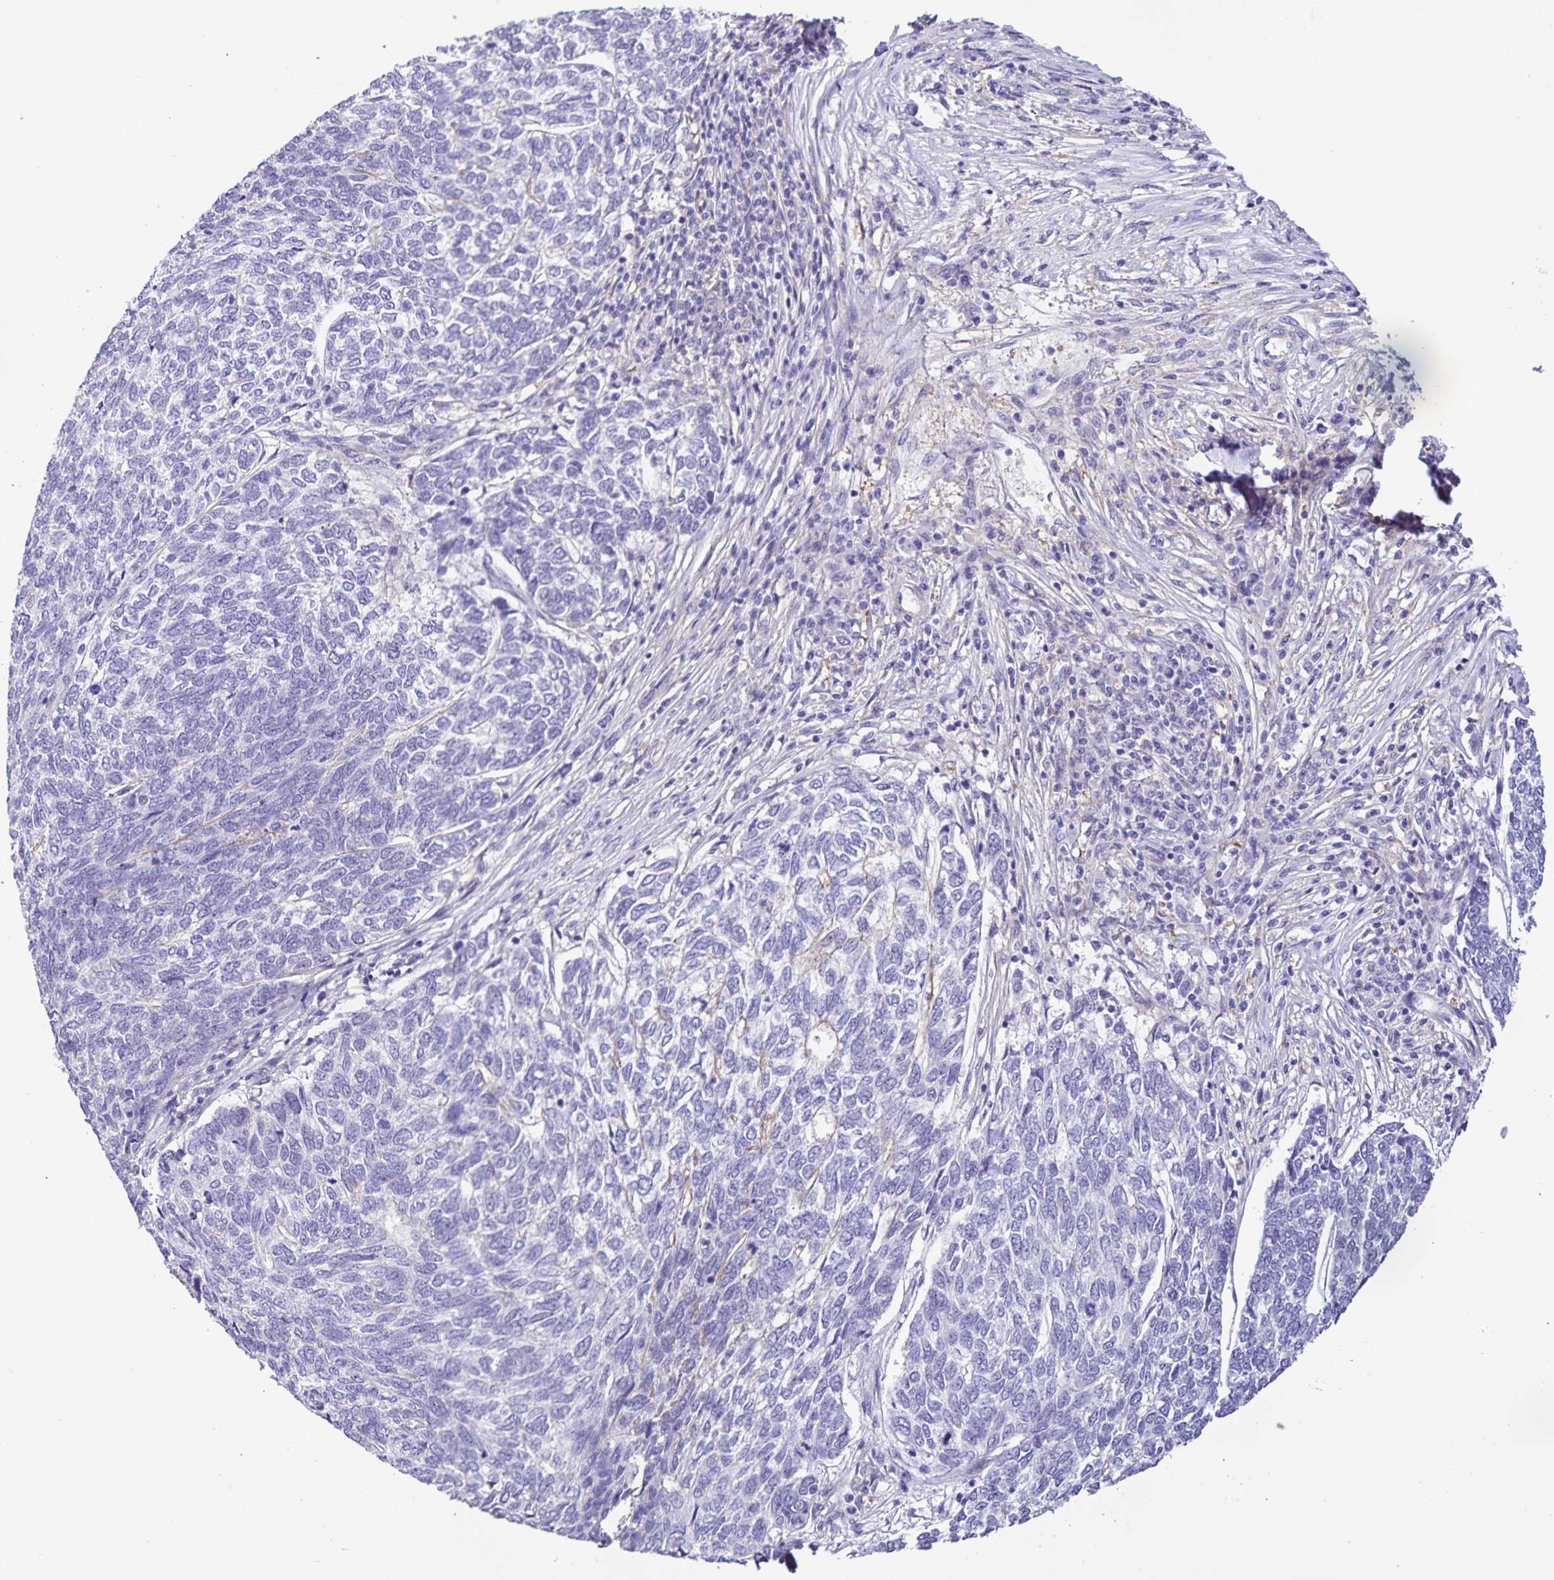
{"staining": {"intensity": "negative", "quantity": "none", "location": "none"}, "tissue": "skin cancer", "cell_type": "Tumor cells", "image_type": "cancer", "snomed": [{"axis": "morphology", "description": "Basal cell carcinoma"}, {"axis": "topography", "description": "Skin"}], "caption": "DAB (3,3'-diaminobenzidine) immunohistochemical staining of human skin basal cell carcinoma demonstrates no significant positivity in tumor cells. (Stains: DAB (3,3'-diaminobenzidine) immunohistochemistry (IHC) with hematoxylin counter stain, Microscopy: brightfield microscopy at high magnification).", "gene": "BOLL", "patient": {"sex": "female", "age": 65}}